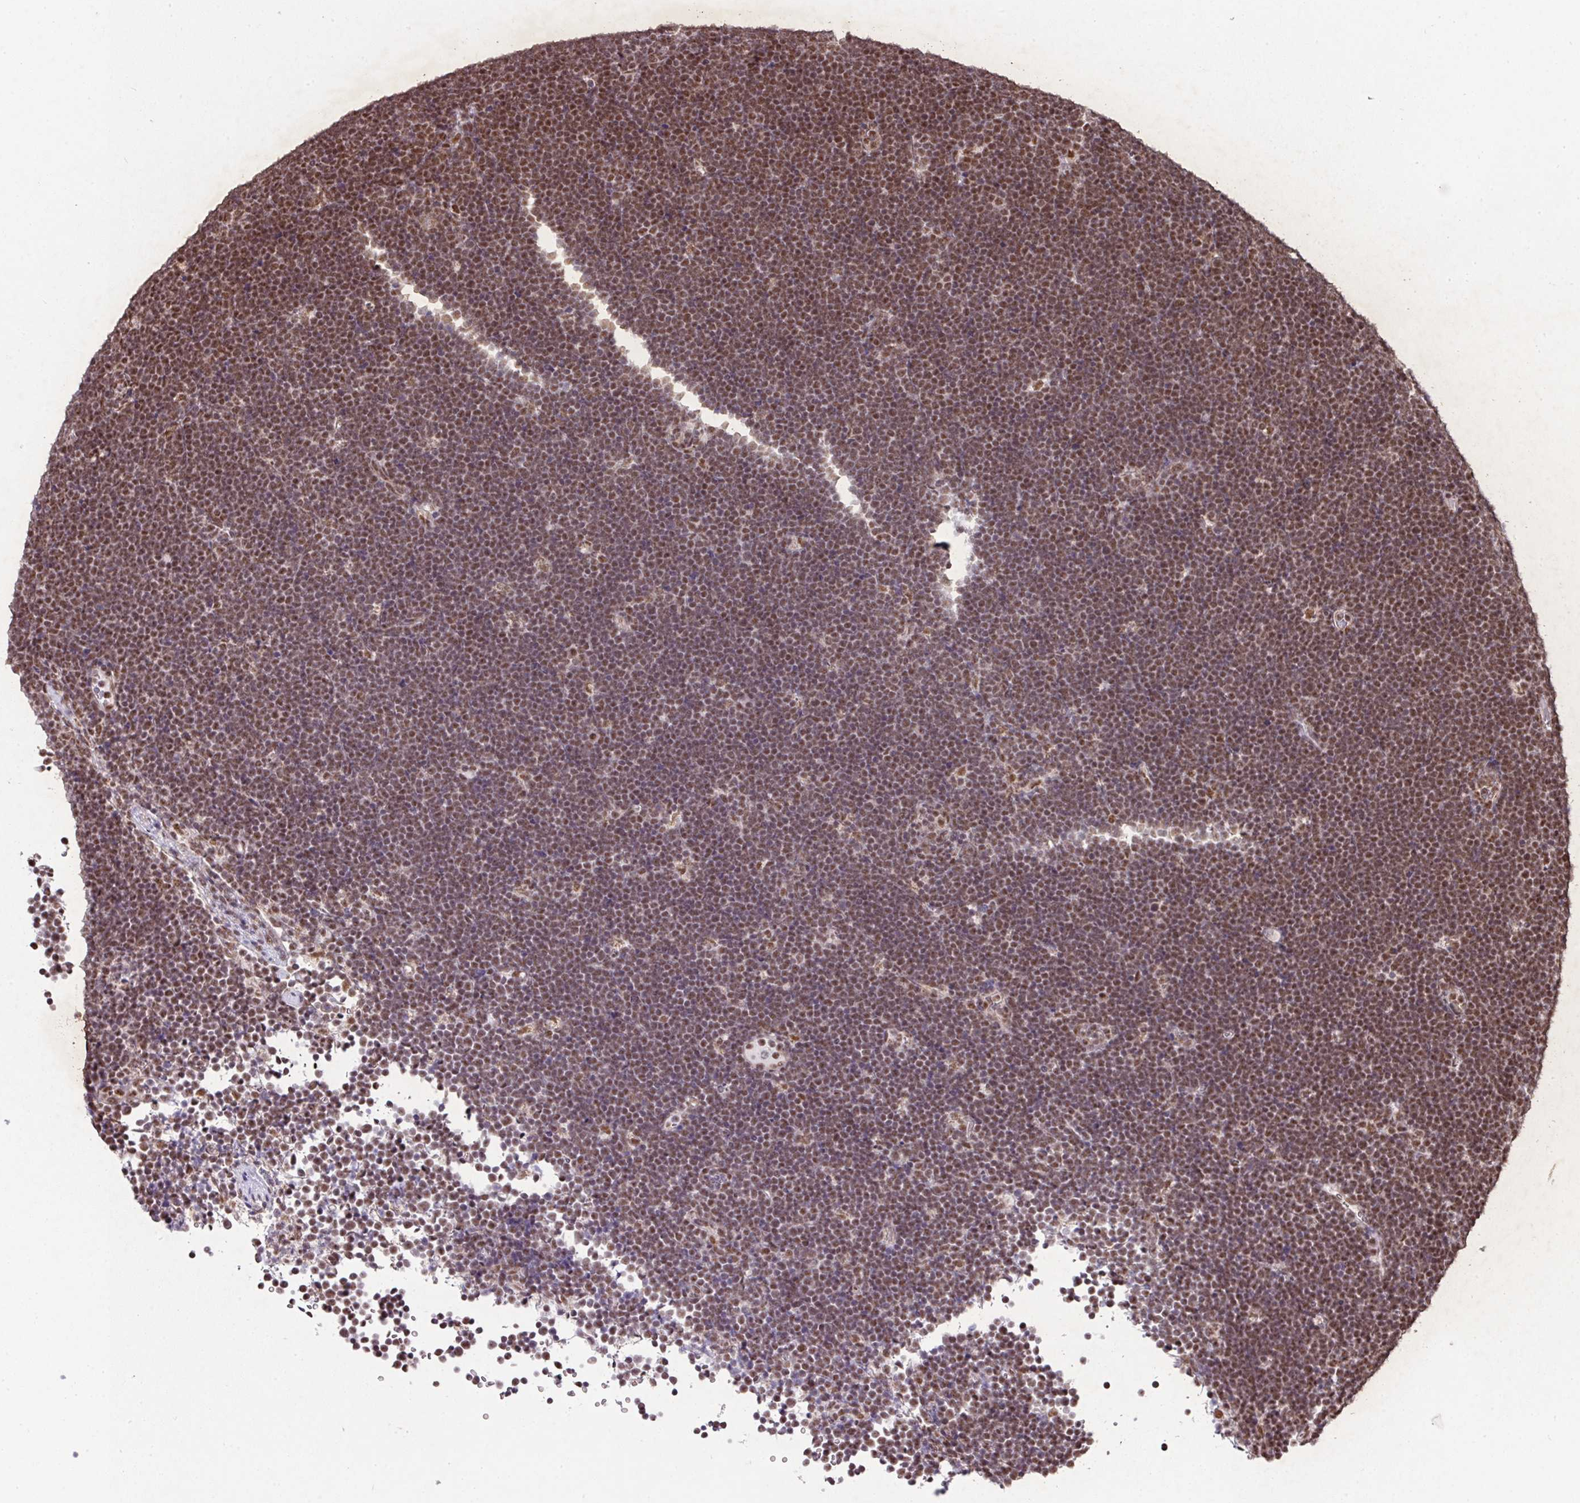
{"staining": {"intensity": "moderate", "quantity": "25%-75%", "location": "nuclear"}, "tissue": "lymphoma", "cell_type": "Tumor cells", "image_type": "cancer", "snomed": [{"axis": "morphology", "description": "Malignant lymphoma, non-Hodgkin's type, High grade"}, {"axis": "topography", "description": "Lymph node"}], "caption": "Lymphoma was stained to show a protein in brown. There is medium levels of moderate nuclear expression in approximately 25%-75% of tumor cells.", "gene": "PLK1", "patient": {"sex": "male", "age": 13}}